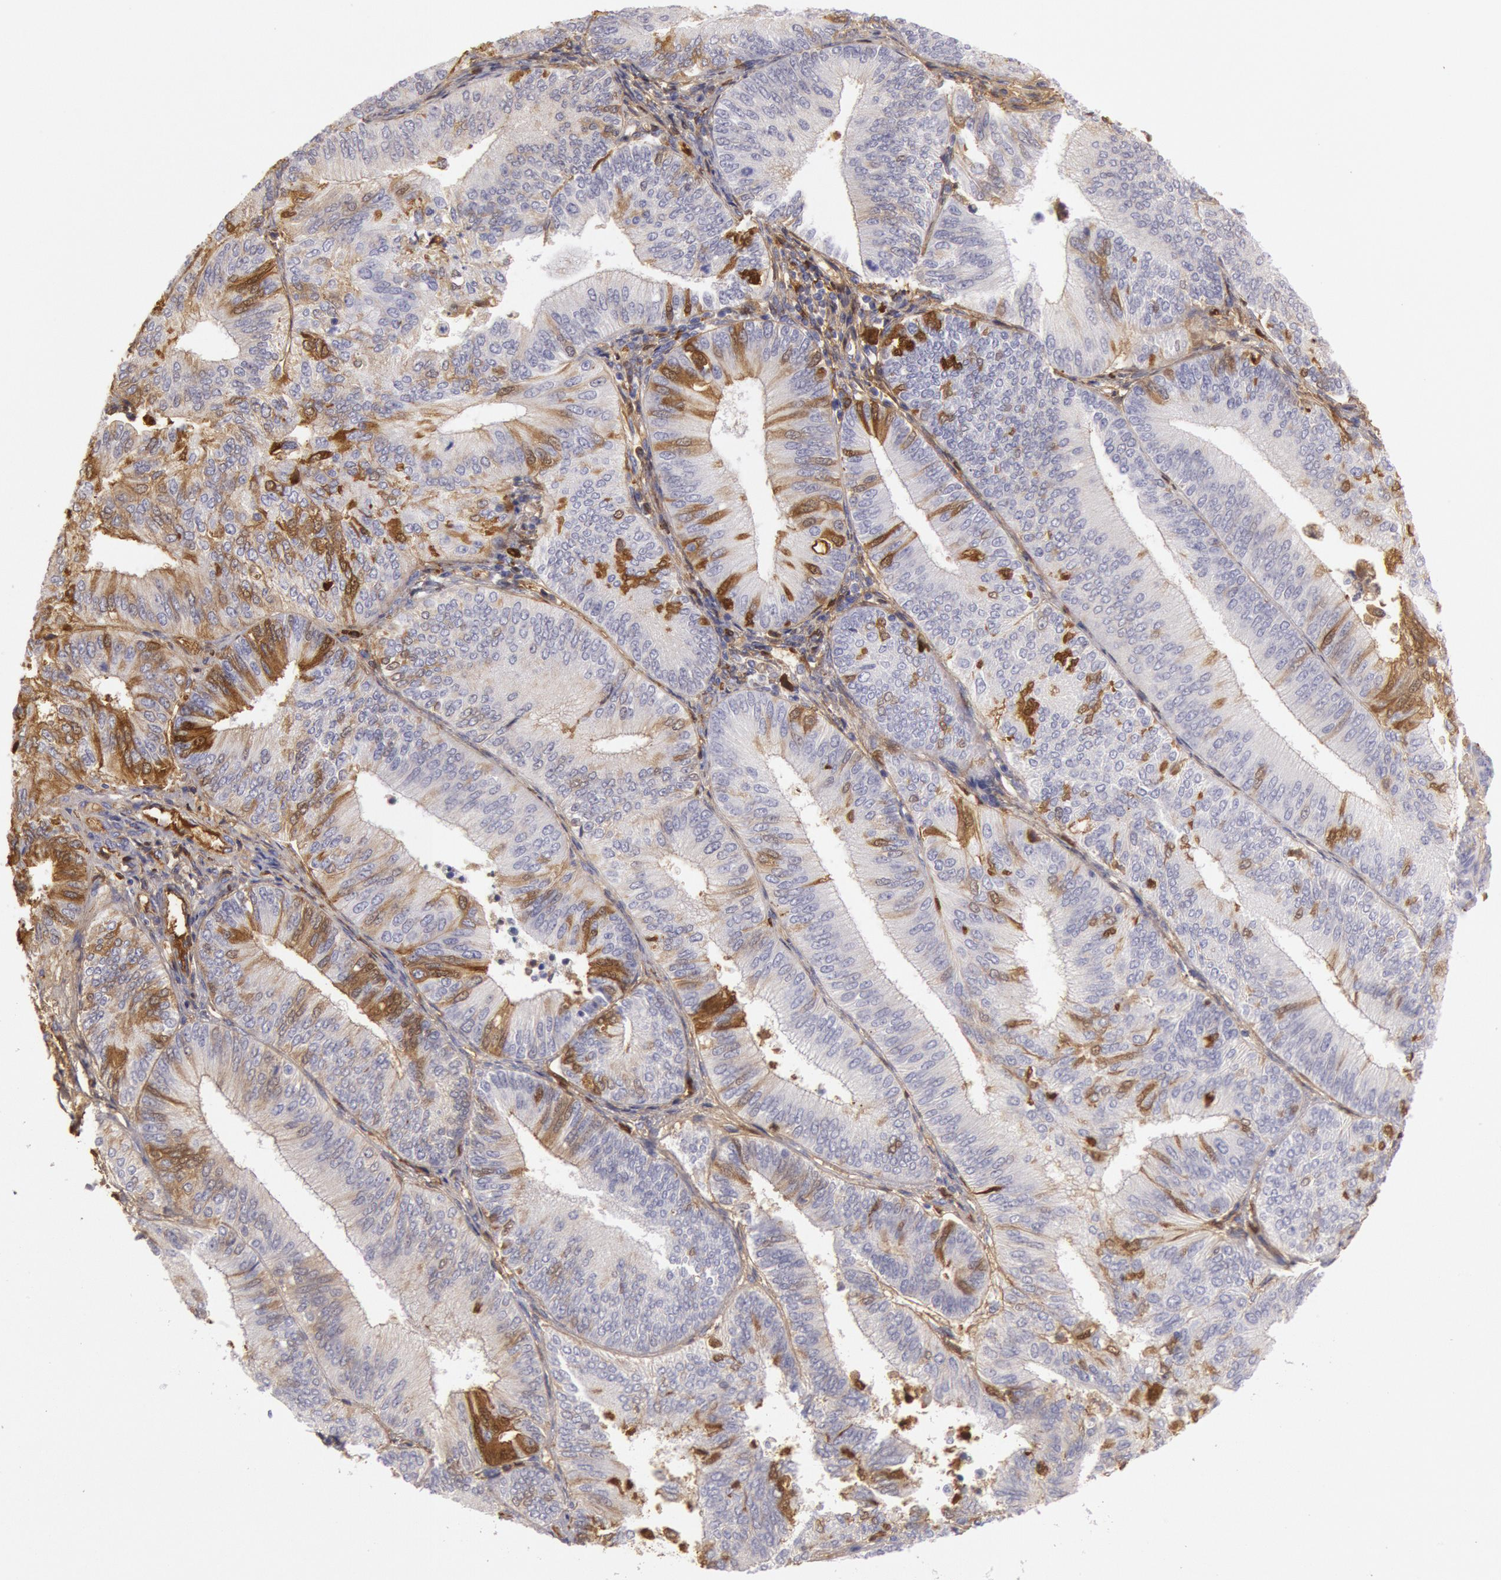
{"staining": {"intensity": "moderate", "quantity": "25%-75%", "location": "cytoplasmic/membranous"}, "tissue": "endometrial cancer", "cell_type": "Tumor cells", "image_type": "cancer", "snomed": [{"axis": "morphology", "description": "Adenocarcinoma, NOS"}, {"axis": "topography", "description": "Endometrium"}], "caption": "DAB (3,3'-diaminobenzidine) immunohistochemical staining of human endometrial cancer (adenocarcinoma) exhibits moderate cytoplasmic/membranous protein expression in about 25%-75% of tumor cells. The staining was performed using DAB (3,3'-diaminobenzidine), with brown indicating positive protein expression. Nuclei are stained blue with hematoxylin.", "gene": "IGHG1", "patient": {"sex": "female", "age": 55}}